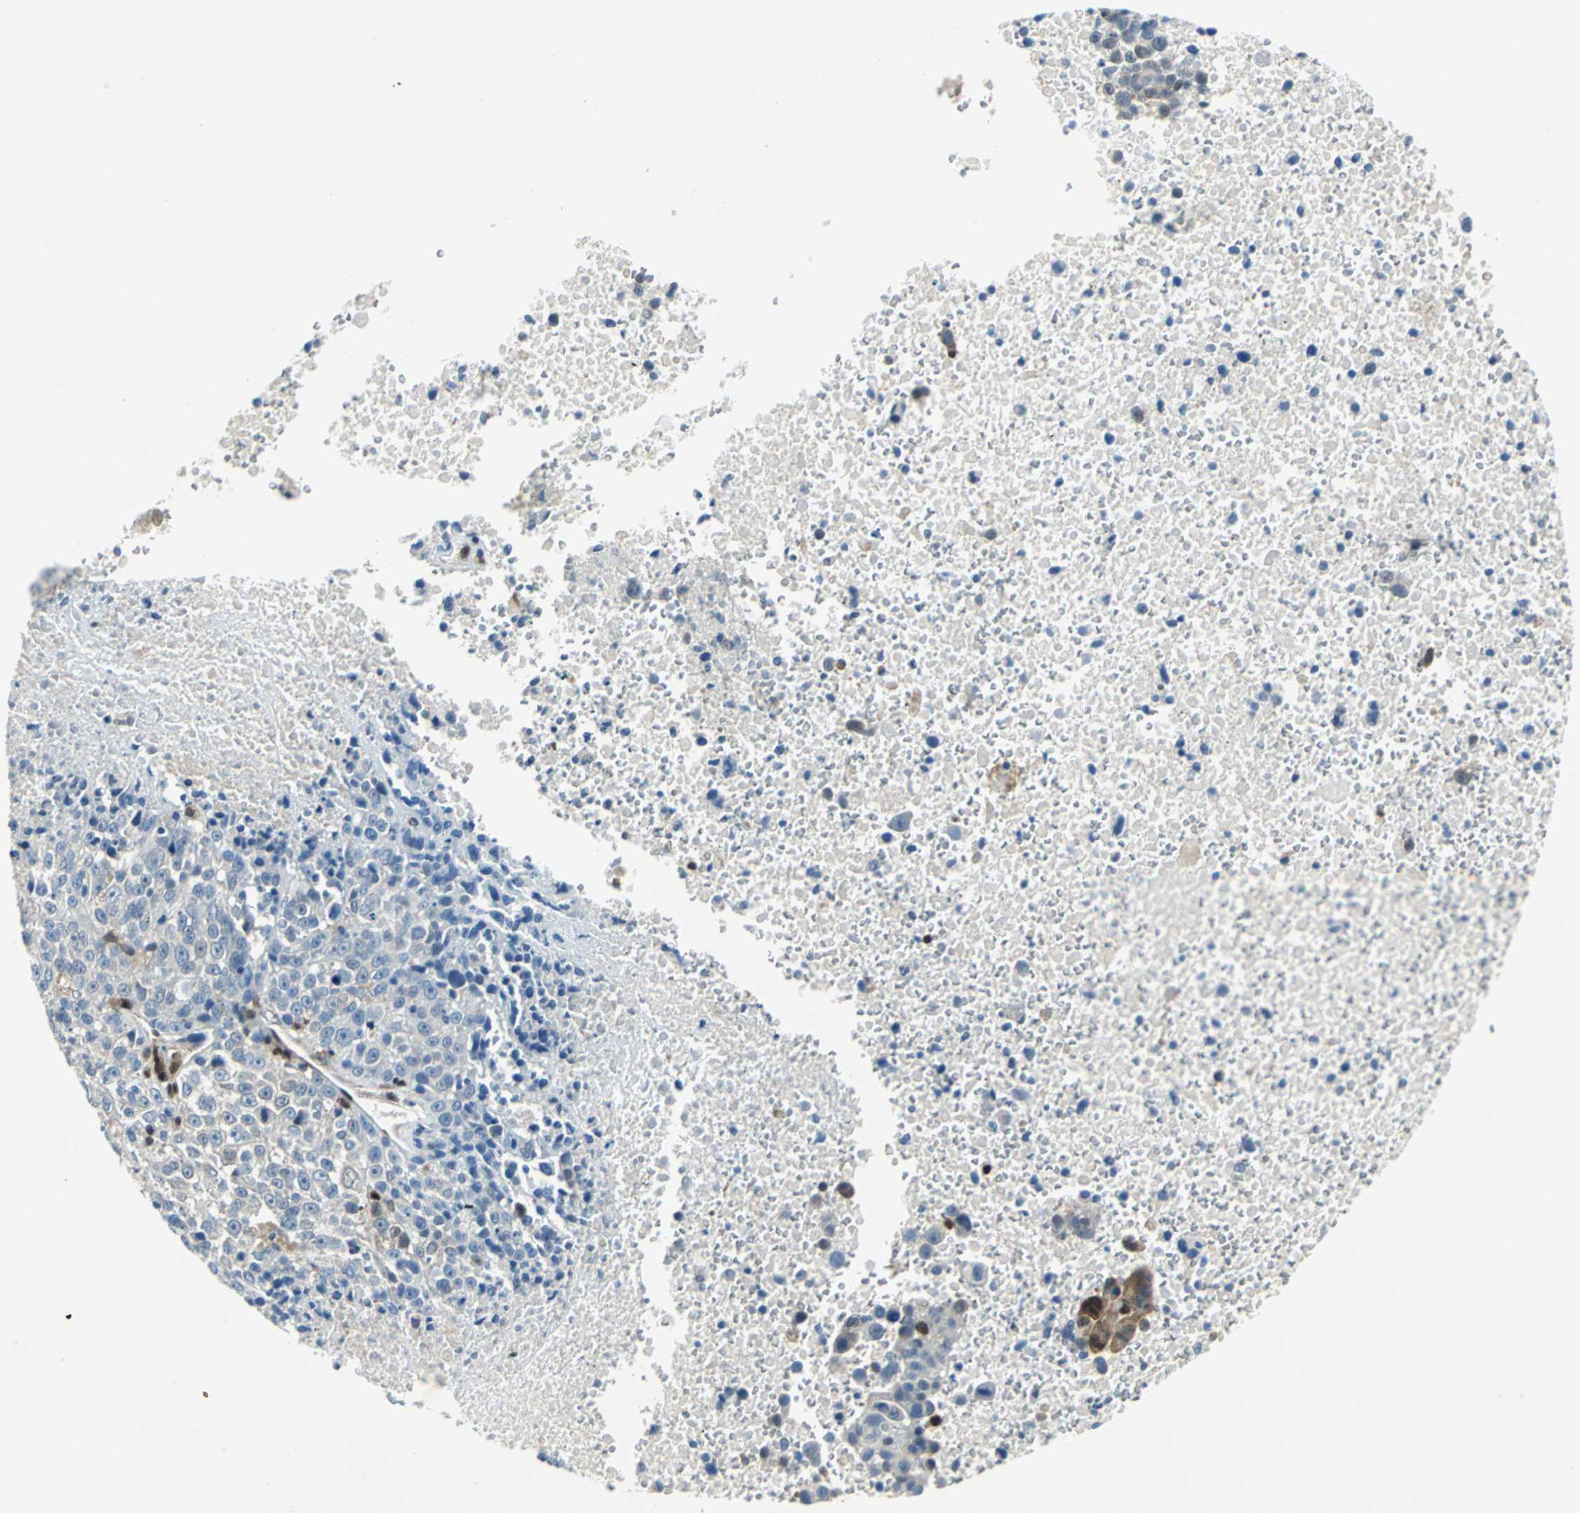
{"staining": {"intensity": "weak", "quantity": "25%-75%", "location": "cytoplasmic/membranous,nuclear"}, "tissue": "melanoma", "cell_type": "Tumor cells", "image_type": "cancer", "snomed": [{"axis": "morphology", "description": "Malignant melanoma, Metastatic site"}, {"axis": "topography", "description": "Cerebral cortex"}], "caption": "There is low levels of weak cytoplasmic/membranous and nuclear positivity in tumor cells of melanoma, as demonstrated by immunohistochemical staining (brown color).", "gene": "PSME1", "patient": {"sex": "female", "age": 52}}